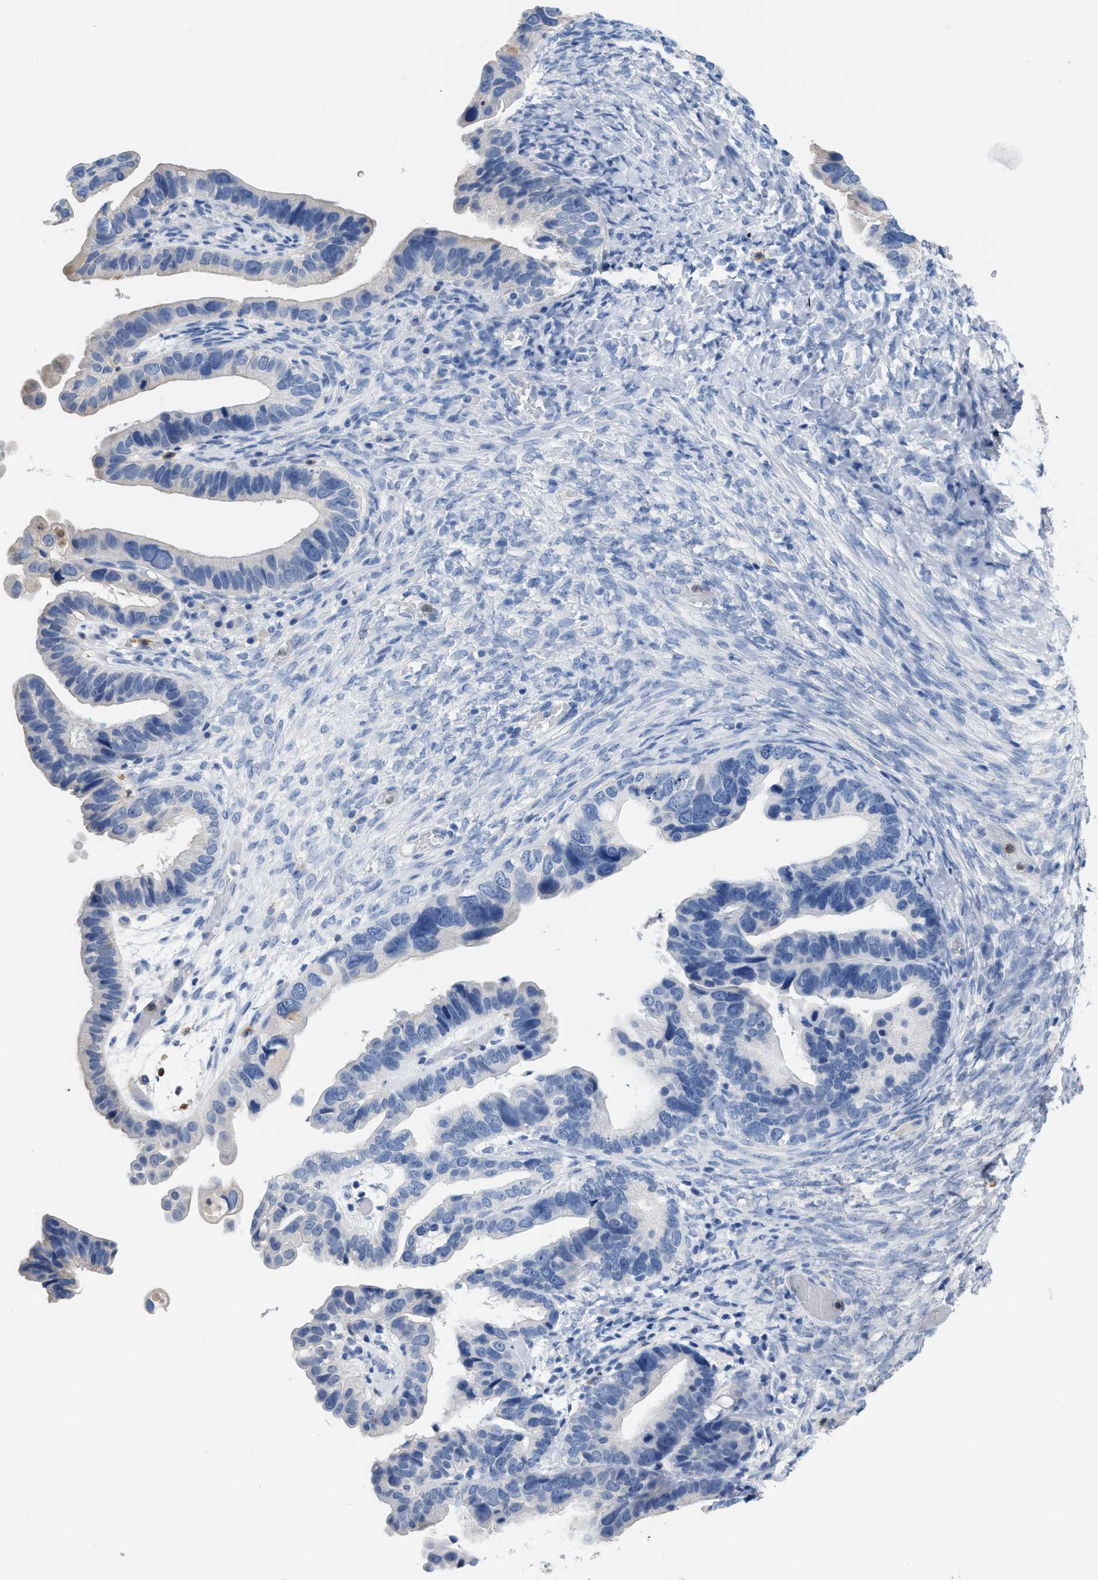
{"staining": {"intensity": "negative", "quantity": "none", "location": "none"}, "tissue": "ovarian cancer", "cell_type": "Tumor cells", "image_type": "cancer", "snomed": [{"axis": "morphology", "description": "Cystadenocarcinoma, serous, NOS"}, {"axis": "topography", "description": "Ovary"}], "caption": "Immunohistochemistry (IHC) micrograph of neoplastic tissue: serous cystadenocarcinoma (ovarian) stained with DAB exhibits no significant protein positivity in tumor cells.", "gene": "CR1", "patient": {"sex": "female", "age": 56}}